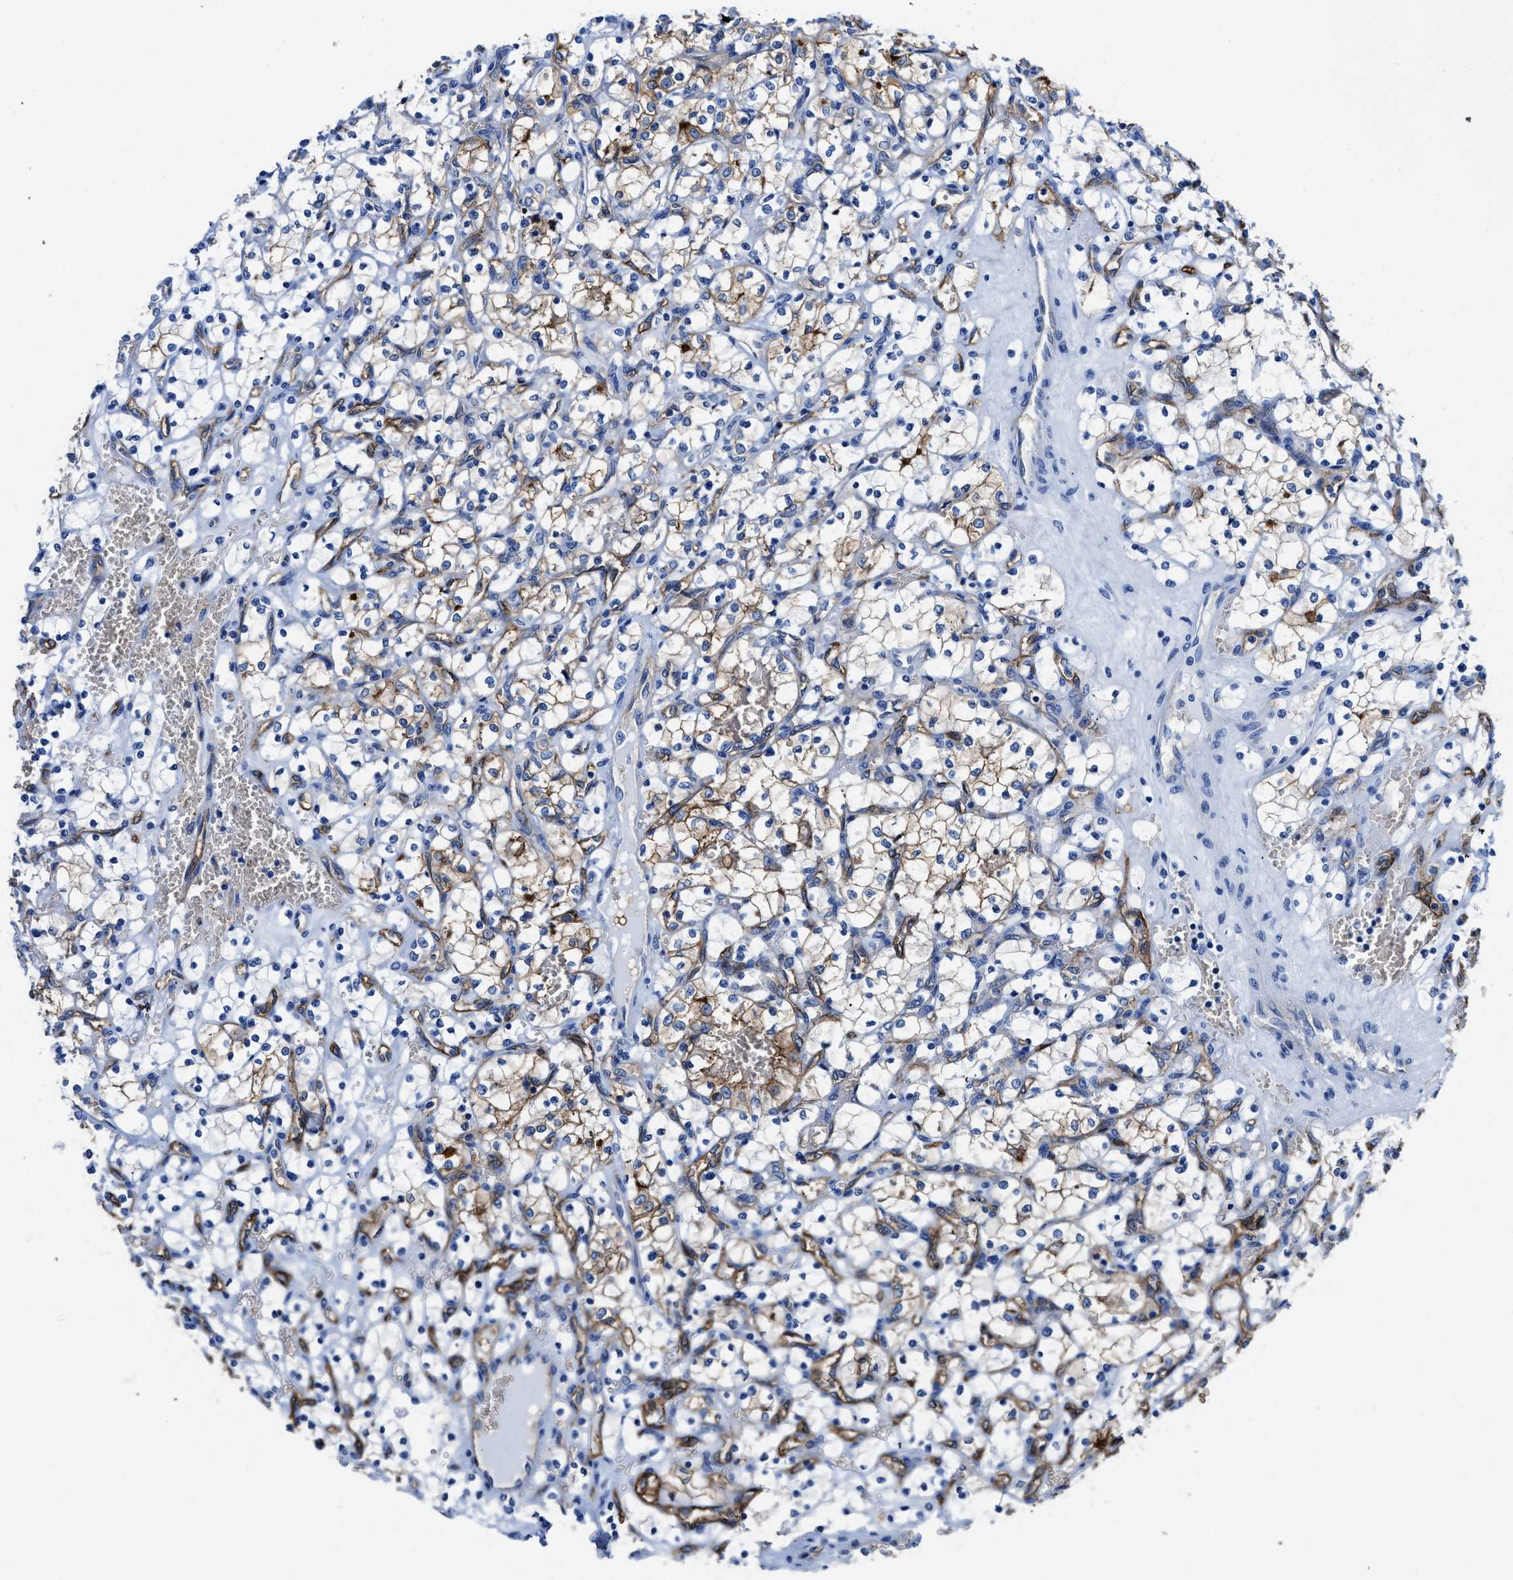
{"staining": {"intensity": "moderate", "quantity": ">75%", "location": "cytoplasmic/membranous"}, "tissue": "renal cancer", "cell_type": "Tumor cells", "image_type": "cancer", "snomed": [{"axis": "morphology", "description": "Adenocarcinoma, NOS"}, {"axis": "topography", "description": "Kidney"}], "caption": "The histopathology image displays staining of renal cancer, revealing moderate cytoplasmic/membranous protein expression (brown color) within tumor cells.", "gene": "AQP1", "patient": {"sex": "female", "age": 69}}